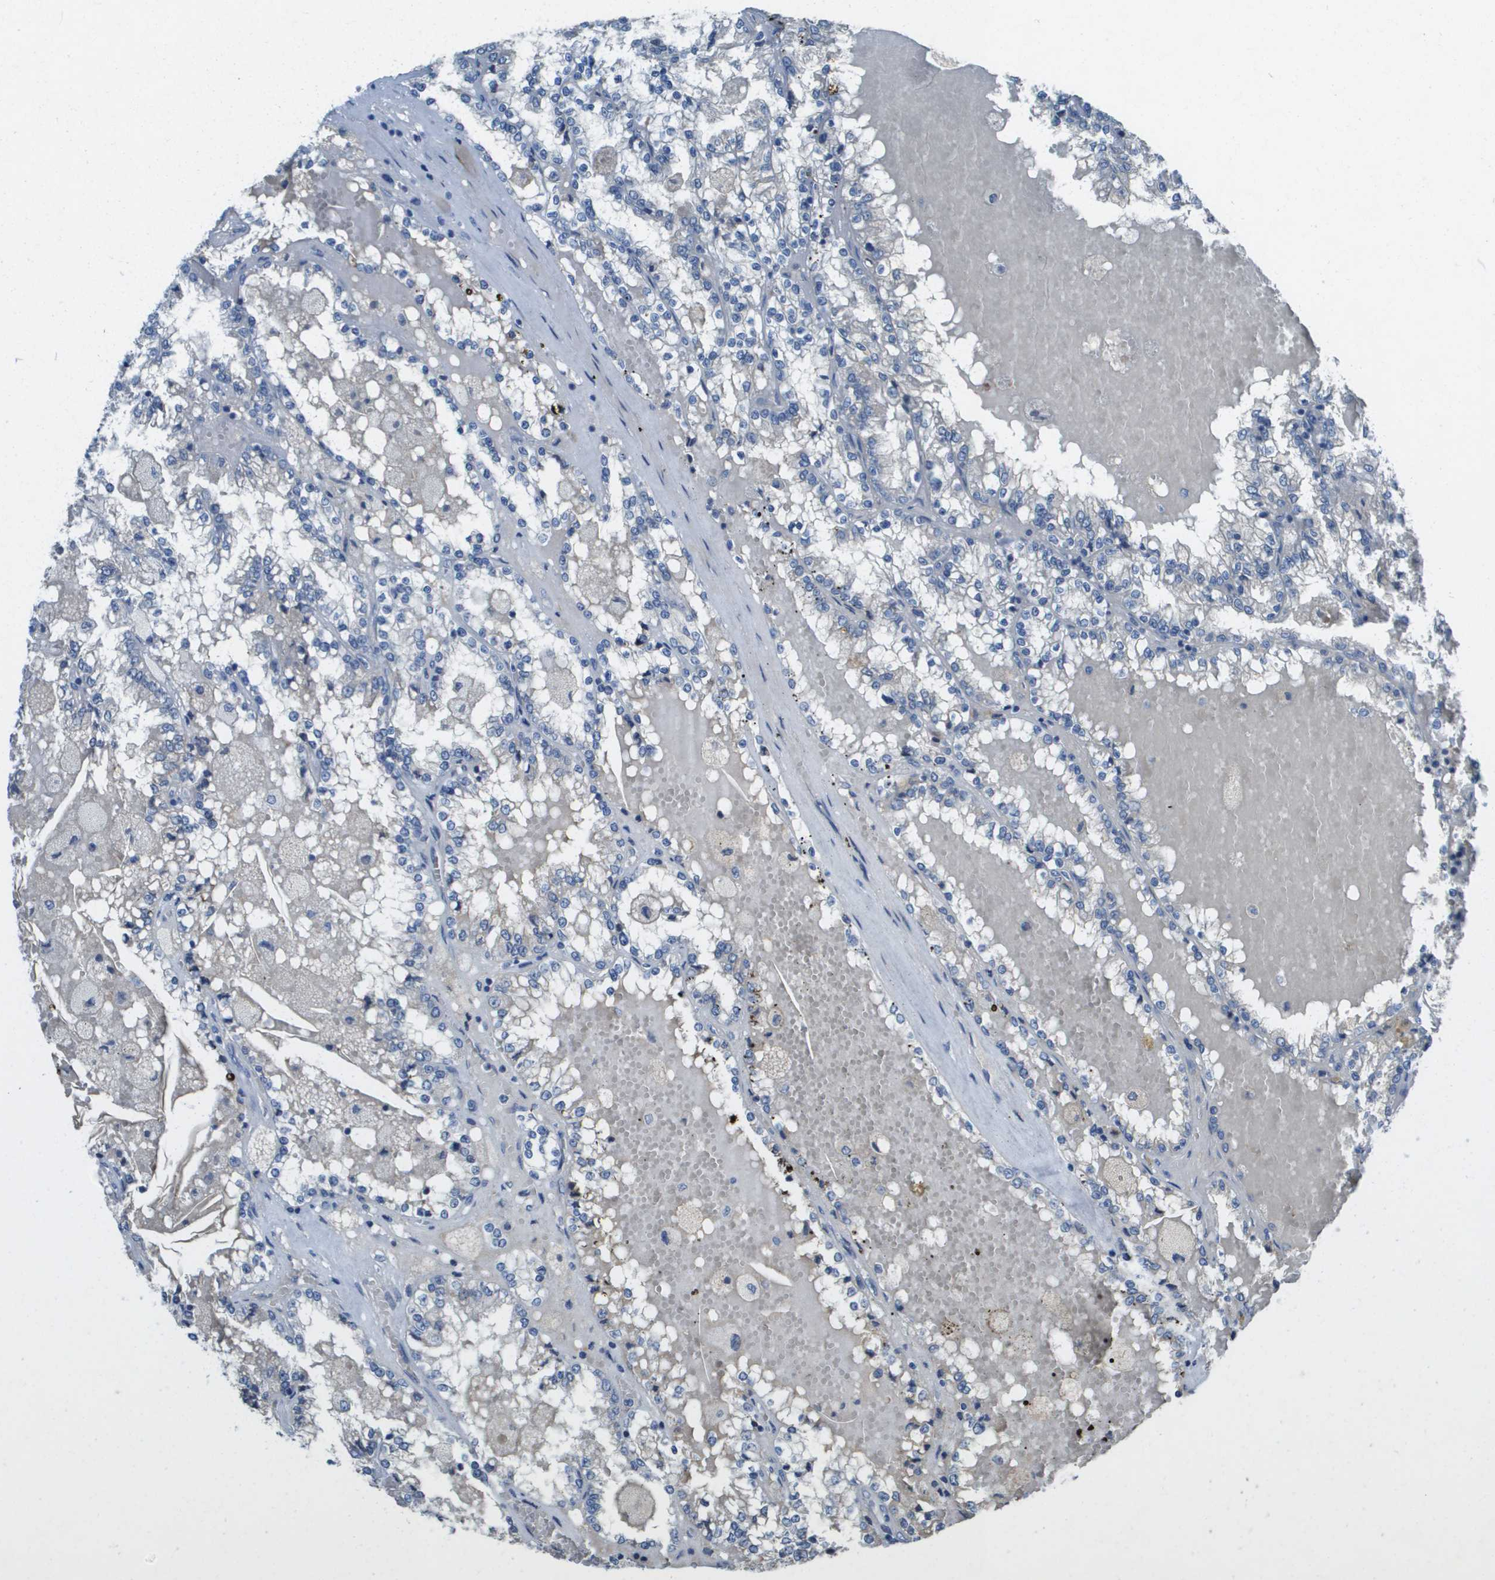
{"staining": {"intensity": "negative", "quantity": "none", "location": "none"}, "tissue": "renal cancer", "cell_type": "Tumor cells", "image_type": "cancer", "snomed": [{"axis": "morphology", "description": "Adenocarcinoma, NOS"}, {"axis": "topography", "description": "Kidney"}], "caption": "This is an immunohistochemistry micrograph of human renal cancer. There is no positivity in tumor cells.", "gene": "NCS1", "patient": {"sex": "female", "age": 56}}